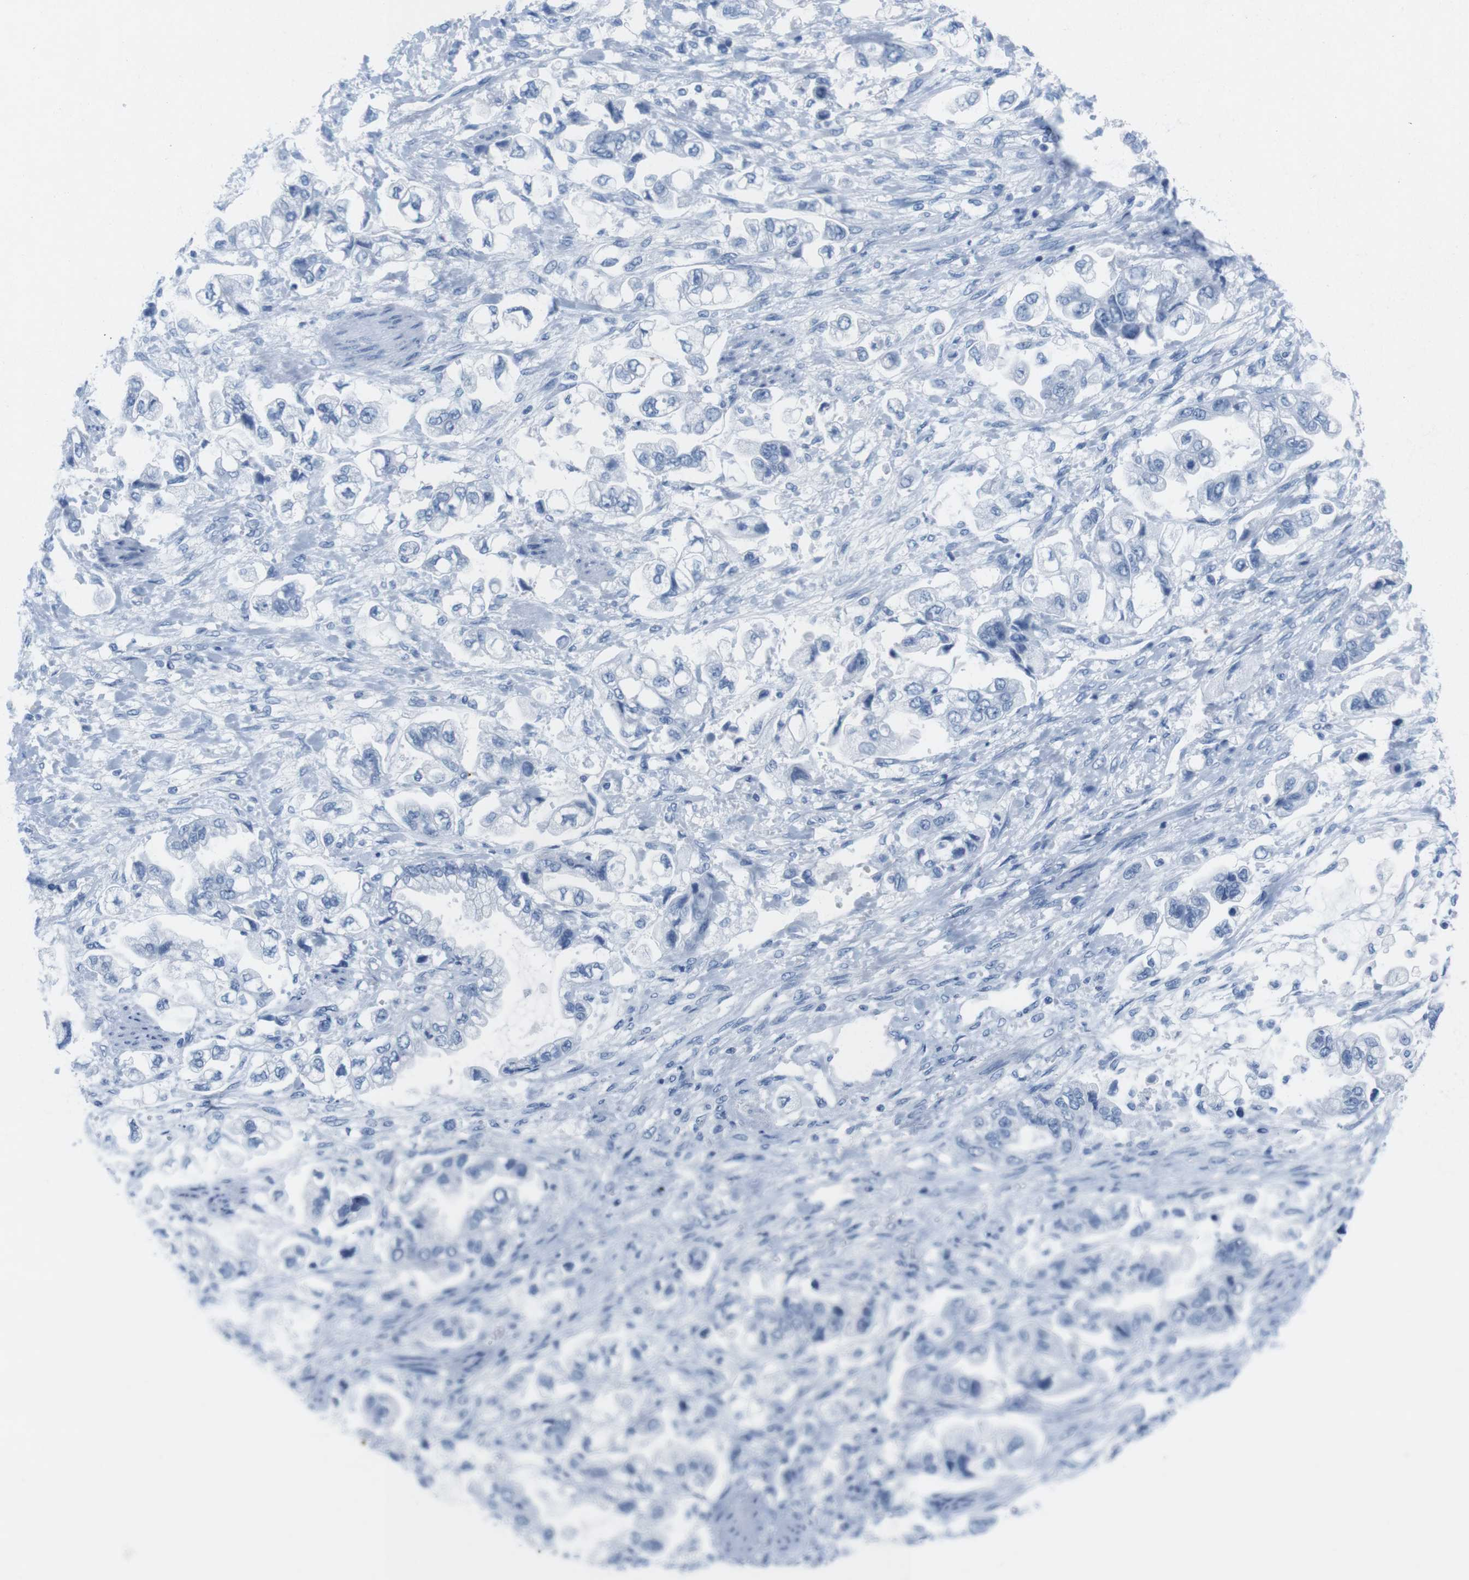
{"staining": {"intensity": "negative", "quantity": "none", "location": "none"}, "tissue": "stomach cancer", "cell_type": "Tumor cells", "image_type": "cancer", "snomed": [{"axis": "morphology", "description": "Normal tissue, NOS"}, {"axis": "morphology", "description": "Adenocarcinoma, NOS"}, {"axis": "topography", "description": "Stomach"}], "caption": "Stomach adenocarcinoma stained for a protein using immunohistochemistry shows no expression tumor cells.", "gene": "CYP2C9", "patient": {"sex": "male", "age": 62}}